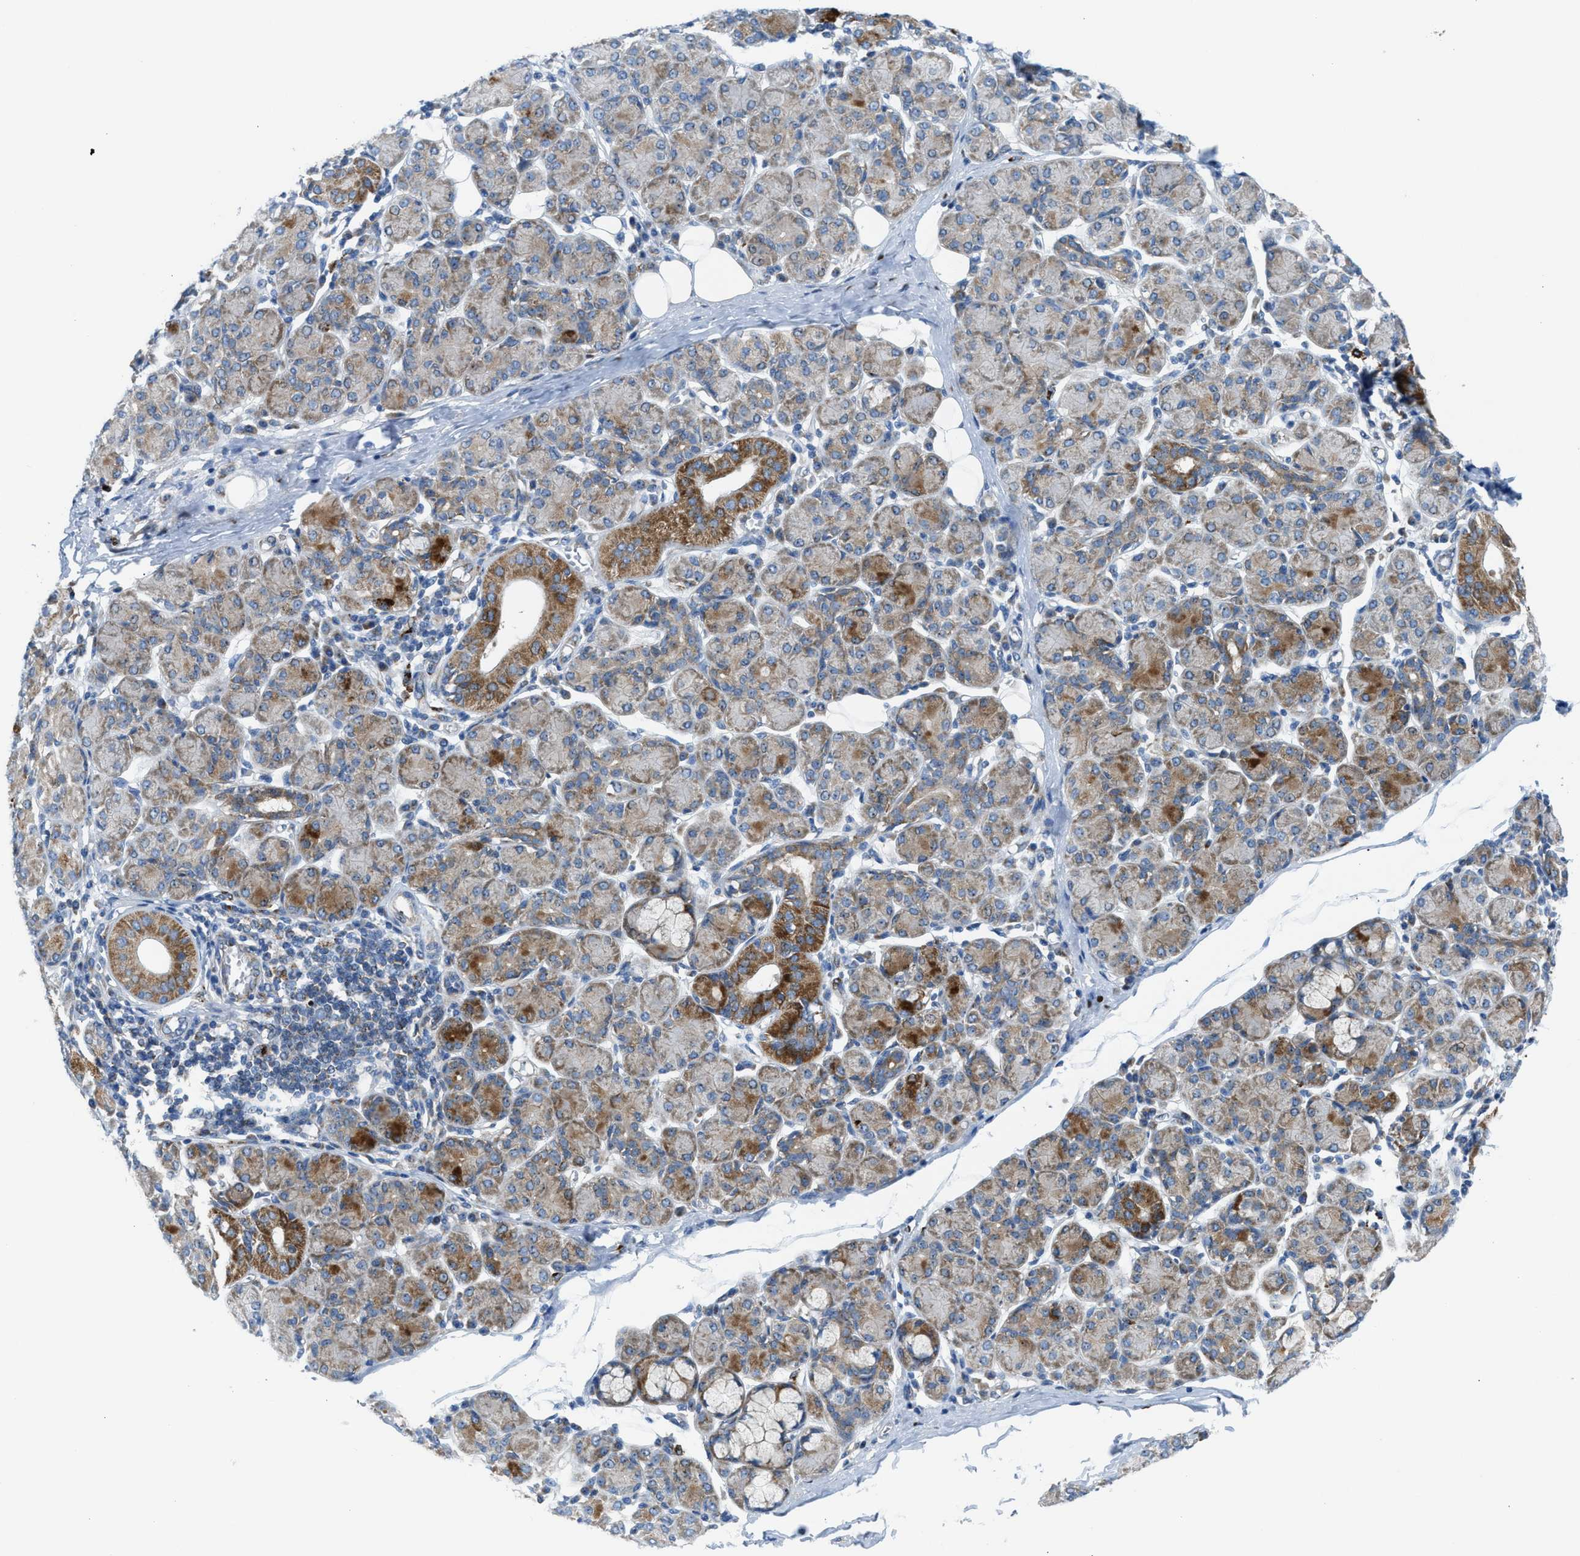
{"staining": {"intensity": "moderate", "quantity": "25%-75%", "location": "cytoplasmic/membranous"}, "tissue": "salivary gland", "cell_type": "Glandular cells", "image_type": "normal", "snomed": [{"axis": "morphology", "description": "Normal tissue, NOS"}, {"axis": "morphology", "description": "Inflammation, NOS"}, {"axis": "topography", "description": "Lymph node"}, {"axis": "topography", "description": "Salivary gland"}], "caption": "Protein expression analysis of unremarkable salivary gland demonstrates moderate cytoplasmic/membranous staining in approximately 25%-75% of glandular cells. (DAB (3,3'-diaminobenzidine) = brown stain, brightfield microscopy at high magnification).", "gene": "TPH1", "patient": {"sex": "male", "age": 3}}